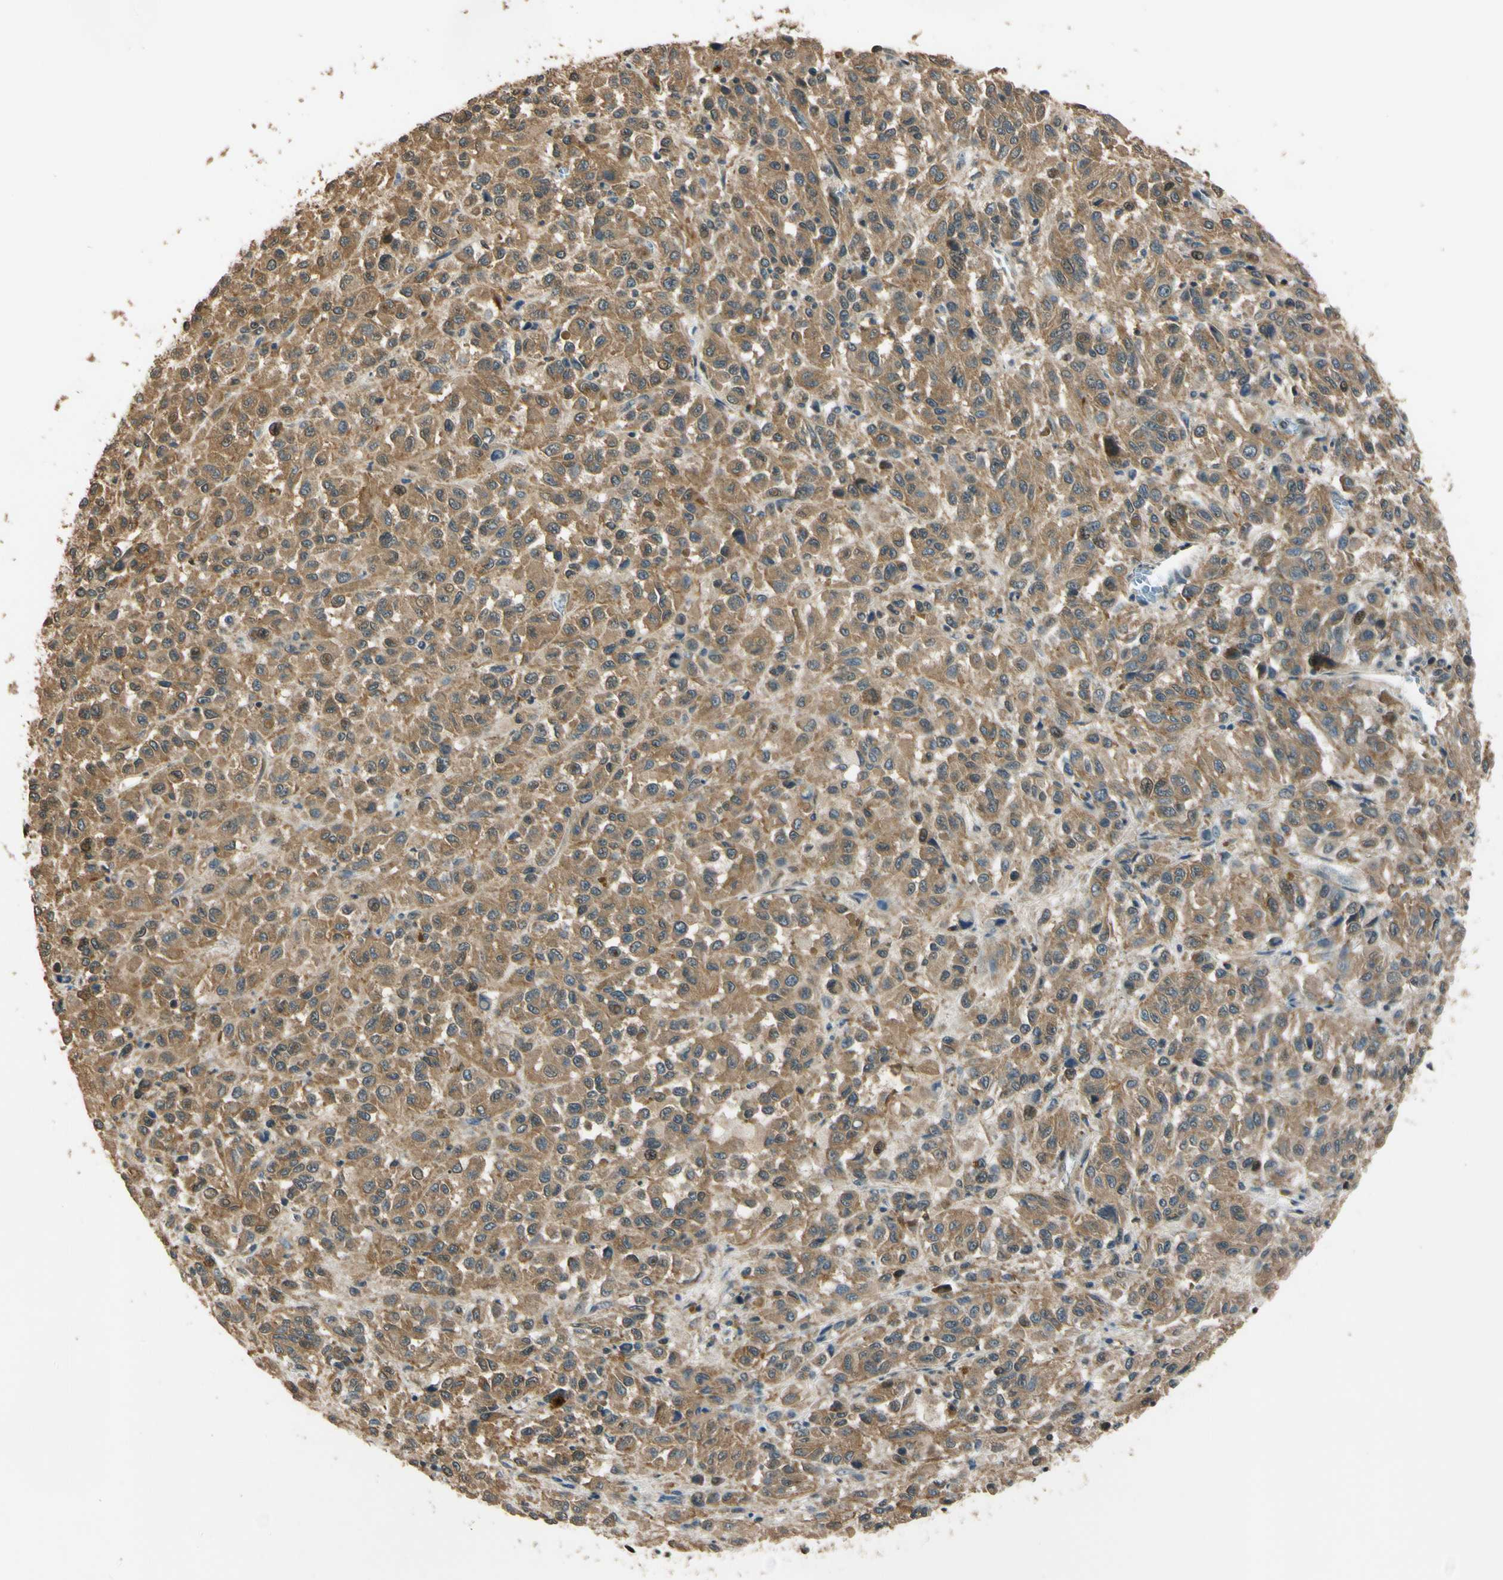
{"staining": {"intensity": "moderate", "quantity": ">75%", "location": "cytoplasmic/membranous"}, "tissue": "melanoma", "cell_type": "Tumor cells", "image_type": "cancer", "snomed": [{"axis": "morphology", "description": "Malignant melanoma, Metastatic site"}, {"axis": "topography", "description": "Lung"}], "caption": "Immunohistochemical staining of human melanoma shows moderate cytoplasmic/membranous protein staining in approximately >75% of tumor cells. Immunohistochemistry (ihc) stains the protein in brown and the nuclei are stained blue.", "gene": "LAMTOR1", "patient": {"sex": "male", "age": 64}}